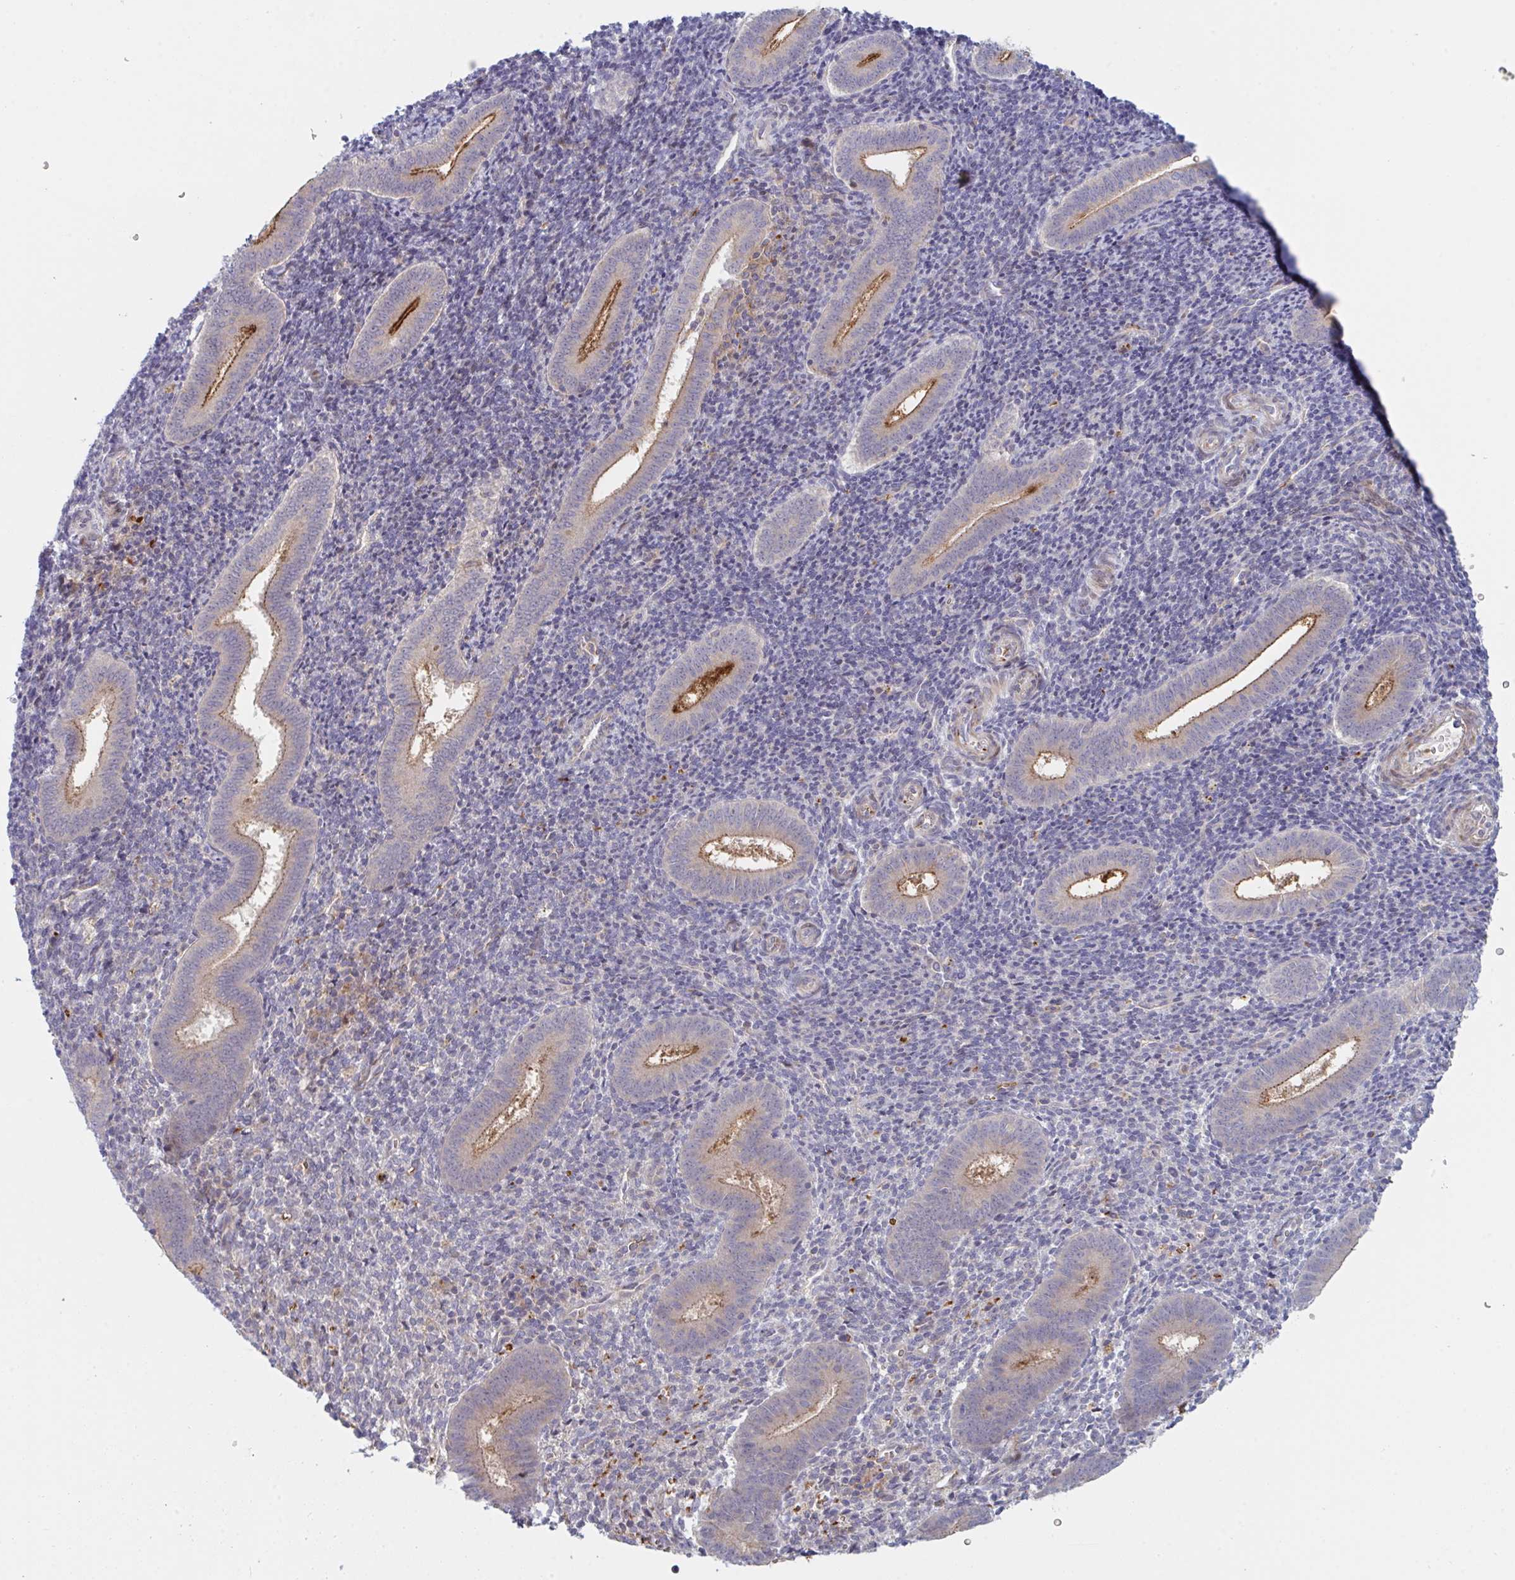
{"staining": {"intensity": "negative", "quantity": "none", "location": "none"}, "tissue": "endometrium", "cell_type": "Cells in endometrial stroma", "image_type": "normal", "snomed": [{"axis": "morphology", "description": "Normal tissue, NOS"}, {"axis": "topography", "description": "Endometrium"}], "caption": "Benign endometrium was stained to show a protein in brown. There is no significant staining in cells in endometrial stroma. (Stains: DAB IHC with hematoxylin counter stain, Microscopy: brightfield microscopy at high magnification).", "gene": "TNFSF4", "patient": {"sex": "female", "age": 25}}